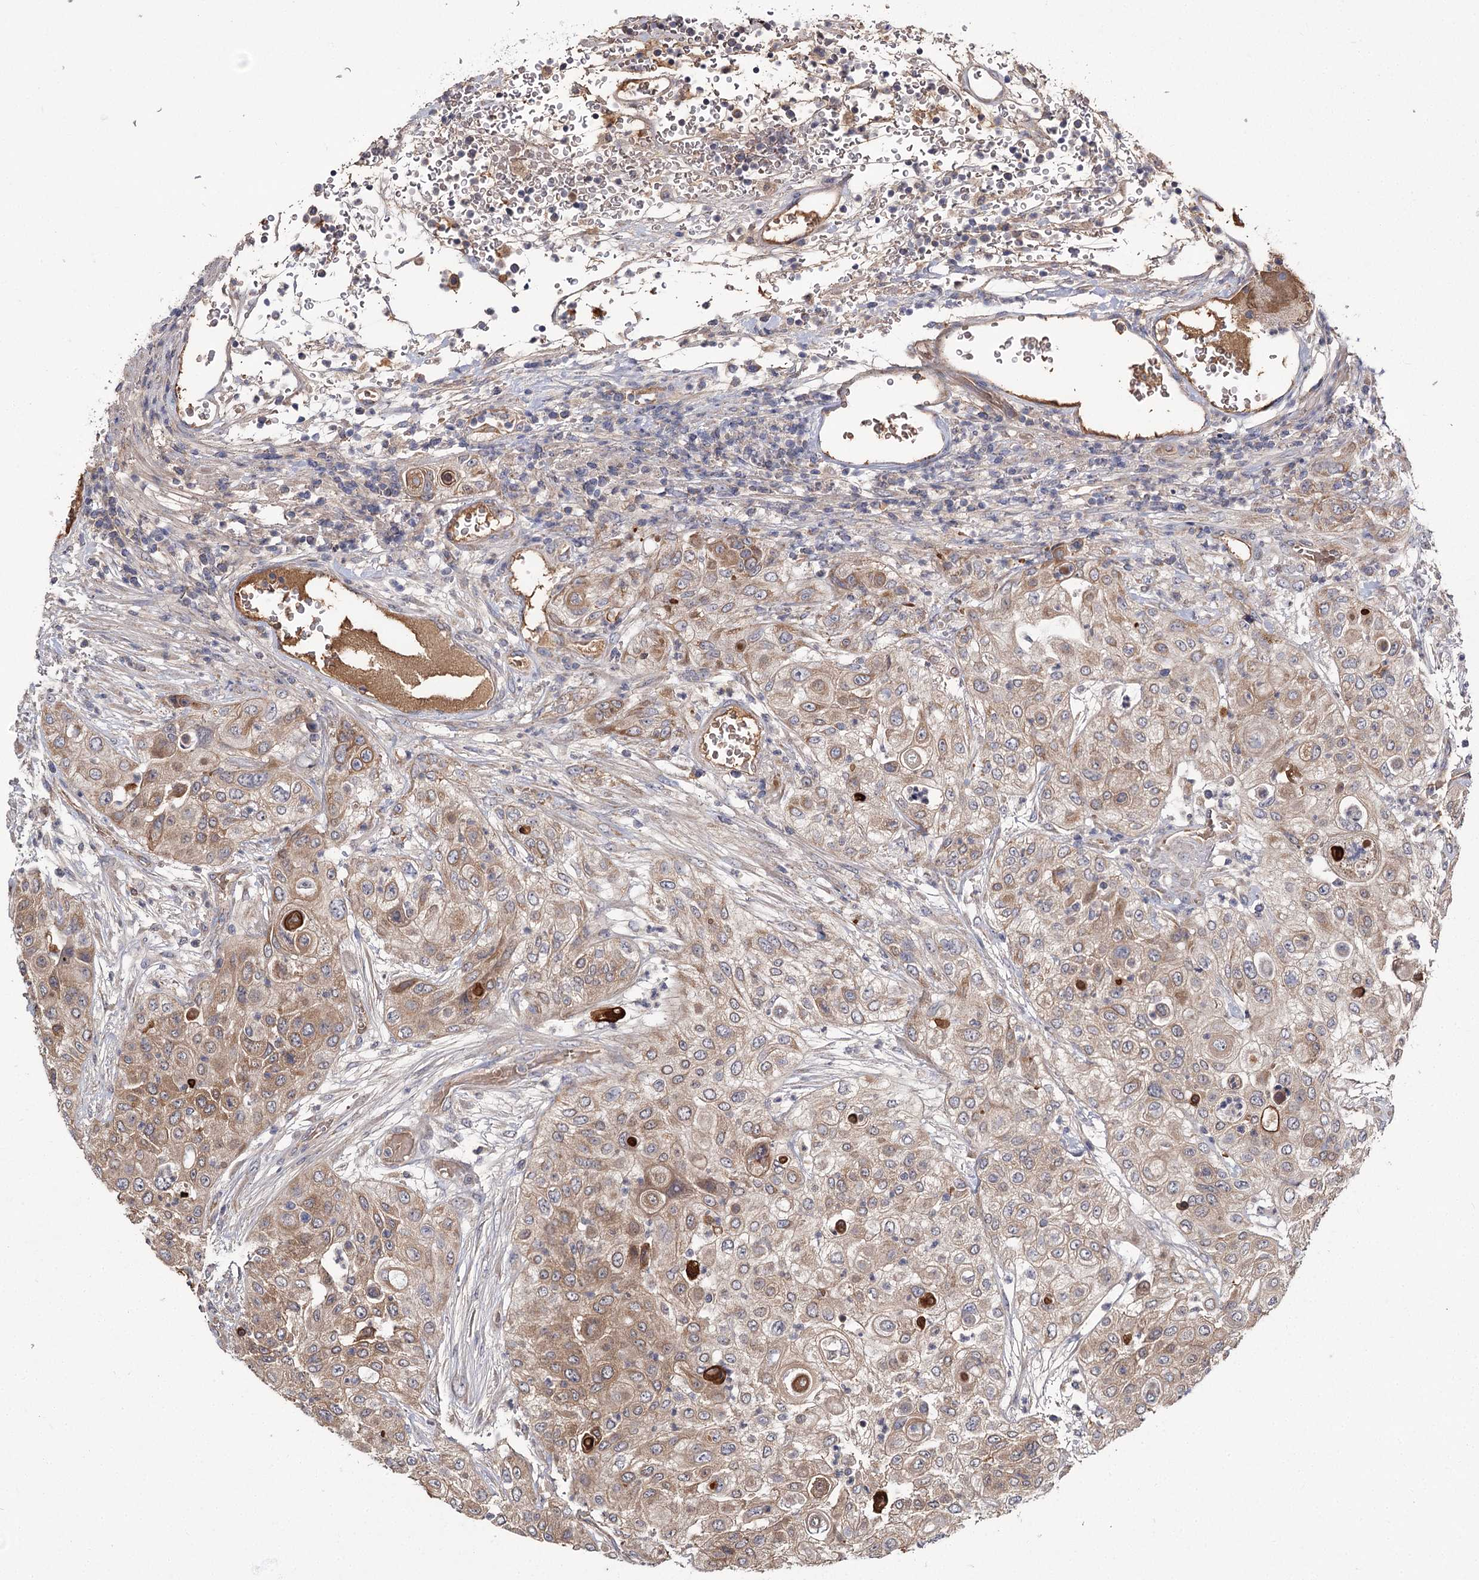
{"staining": {"intensity": "moderate", "quantity": "25%-75%", "location": "cytoplasmic/membranous"}, "tissue": "urothelial cancer", "cell_type": "Tumor cells", "image_type": "cancer", "snomed": [{"axis": "morphology", "description": "Urothelial carcinoma, High grade"}, {"axis": "topography", "description": "Urinary bladder"}], "caption": "Urothelial cancer stained for a protein shows moderate cytoplasmic/membranous positivity in tumor cells. (Stains: DAB (3,3'-diaminobenzidine) in brown, nuclei in blue, Microscopy: brightfield microscopy at high magnification).", "gene": "MFN1", "patient": {"sex": "female", "age": 79}}